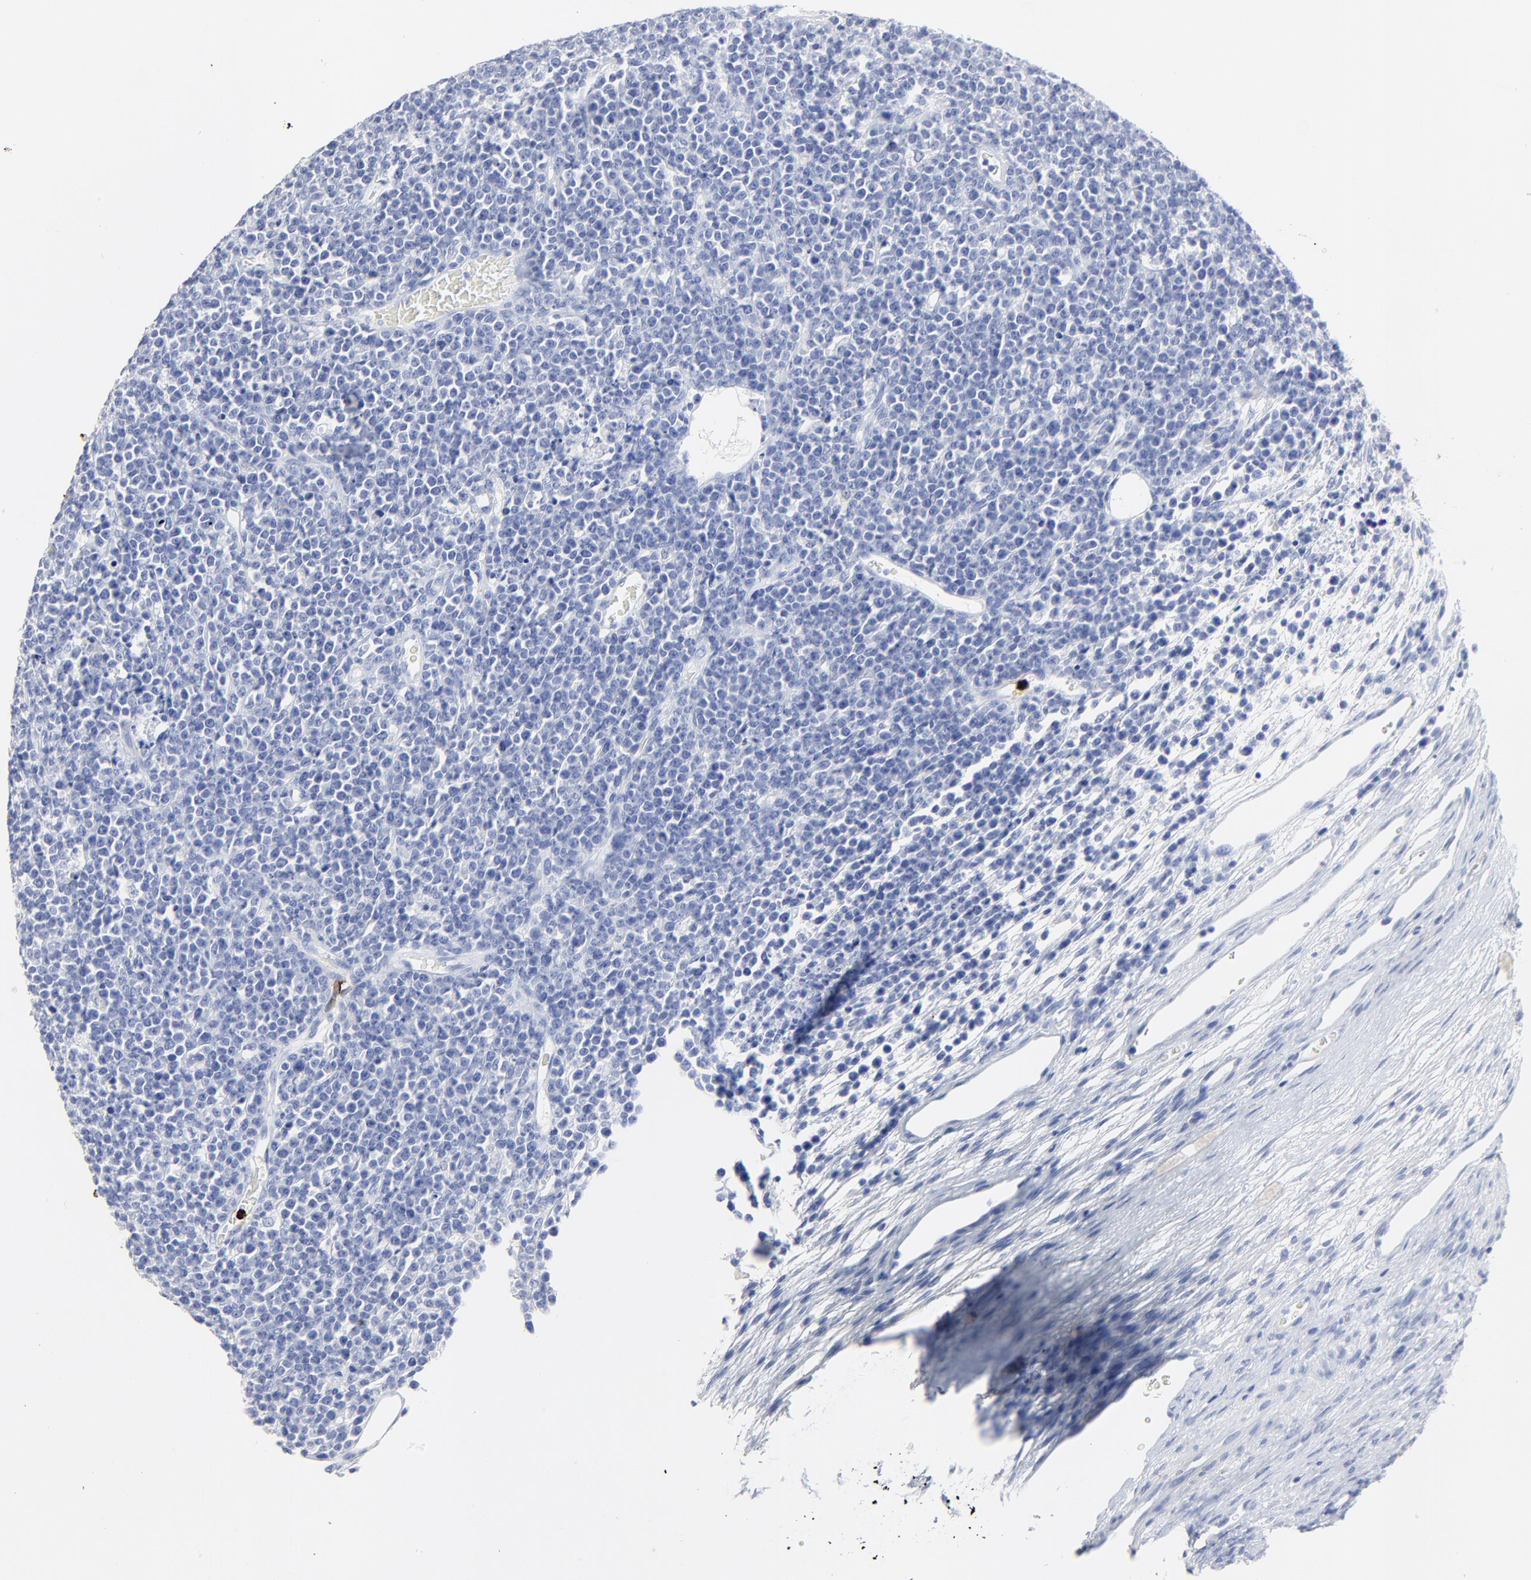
{"staining": {"intensity": "negative", "quantity": "none", "location": "none"}, "tissue": "lymphoma", "cell_type": "Tumor cells", "image_type": "cancer", "snomed": [{"axis": "morphology", "description": "Malignant lymphoma, non-Hodgkin's type, High grade"}, {"axis": "topography", "description": "Ovary"}], "caption": "Tumor cells are negative for protein expression in human lymphoma. (DAB immunohistochemistry, high magnification).", "gene": "LCN2", "patient": {"sex": "female", "age": 56}}